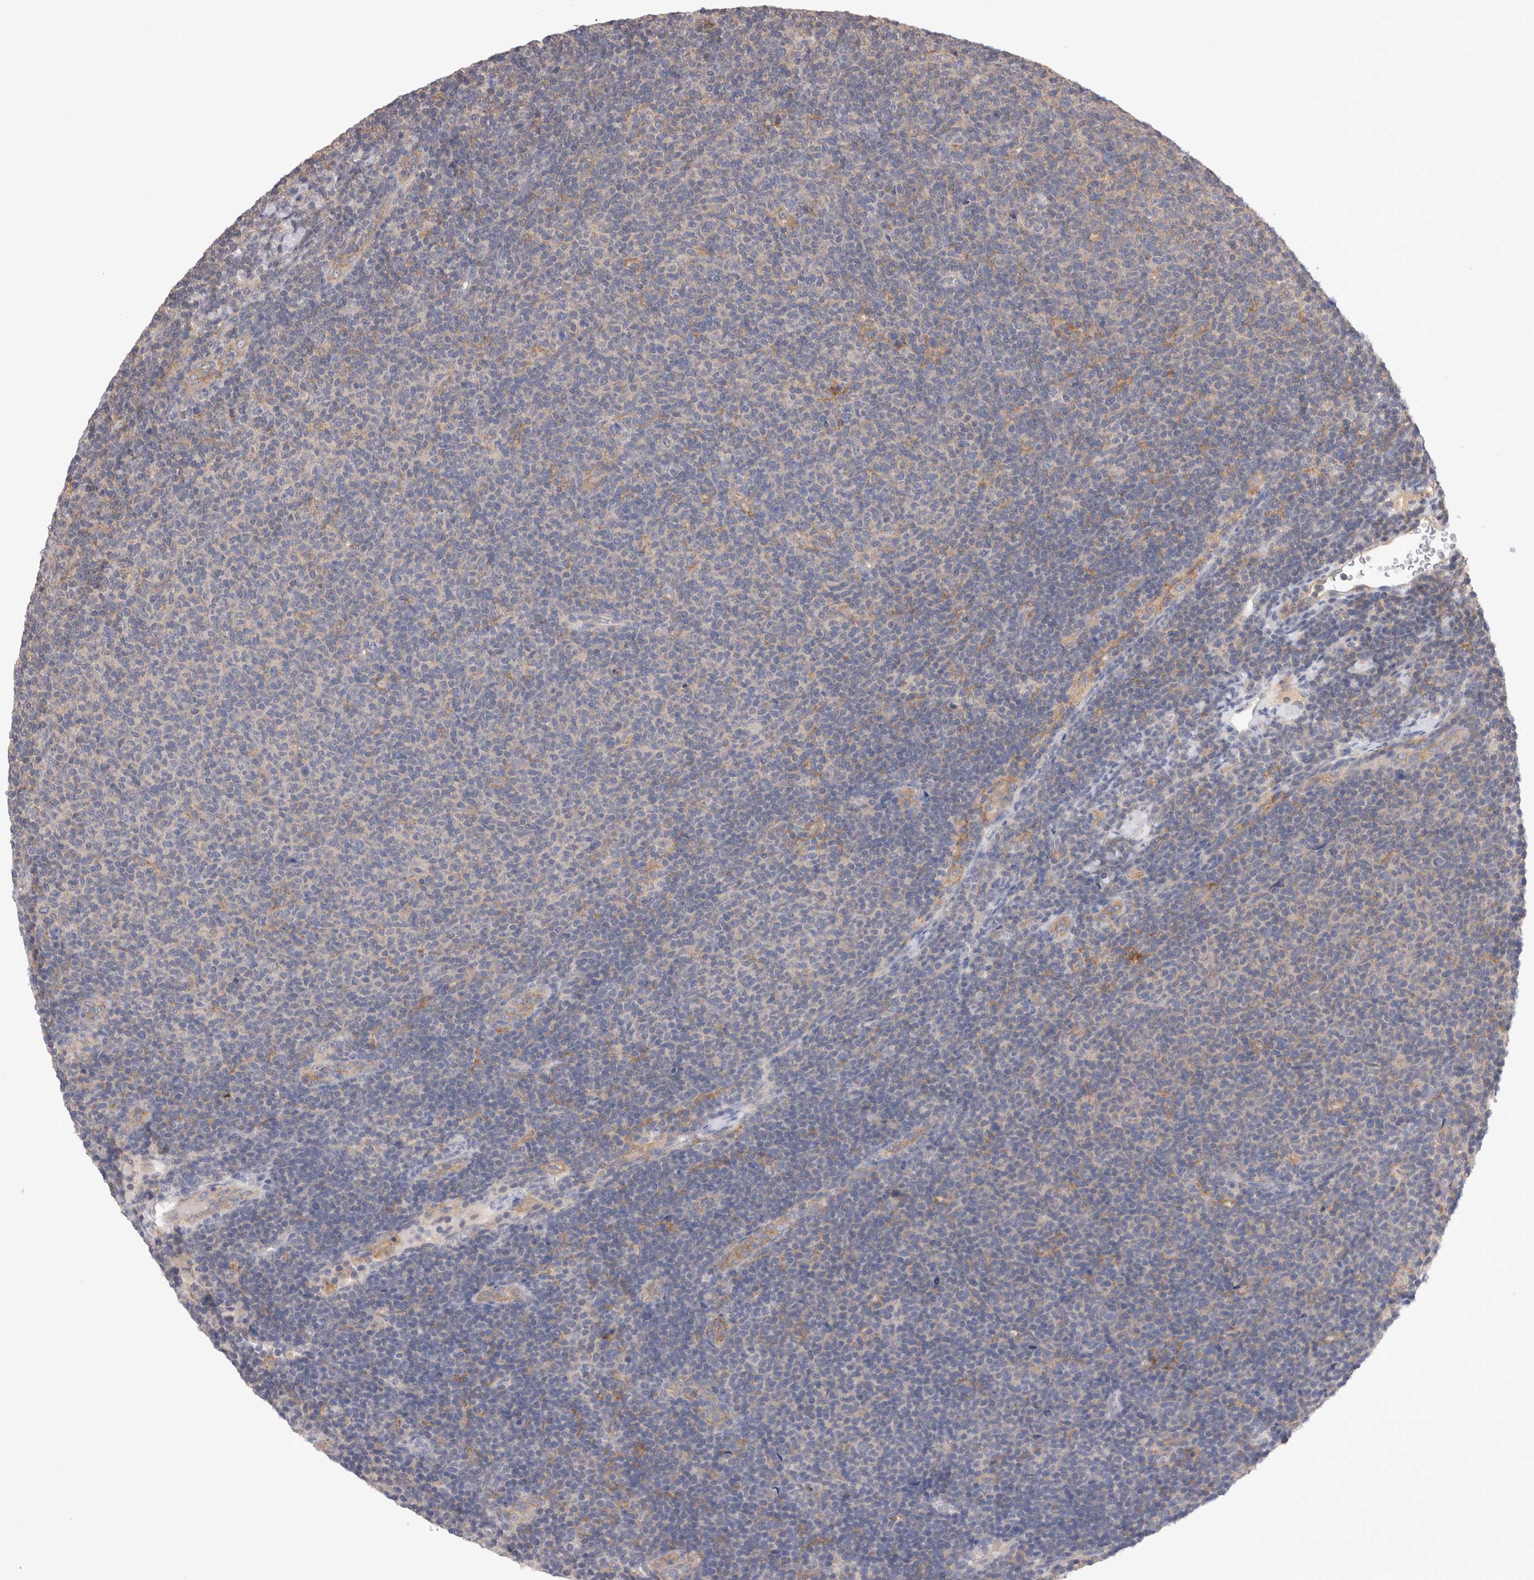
{"staining": {"intensity": "negative", "quantity": "none", "location": "none"}, "tissue": "lymphoma", "cell_type": "Tumor cells", "image_type": "cancer", "snomed": [{"axis": "morphology", "description": "Malignant lymphoma, non-Hodgkin's type, Low grade"}, {"axis": "topography", "description": "Lymph node"}], "caption": "Immunohistochemistry (IHC) histopathology image of malignant lymphoma, non-Hodgkin's type (low-grade) stained for a protein (brown), which reveals no positivity in tumor cells.", "gene": "OTOR", "patient": {"sex": "male", "age": 66}}